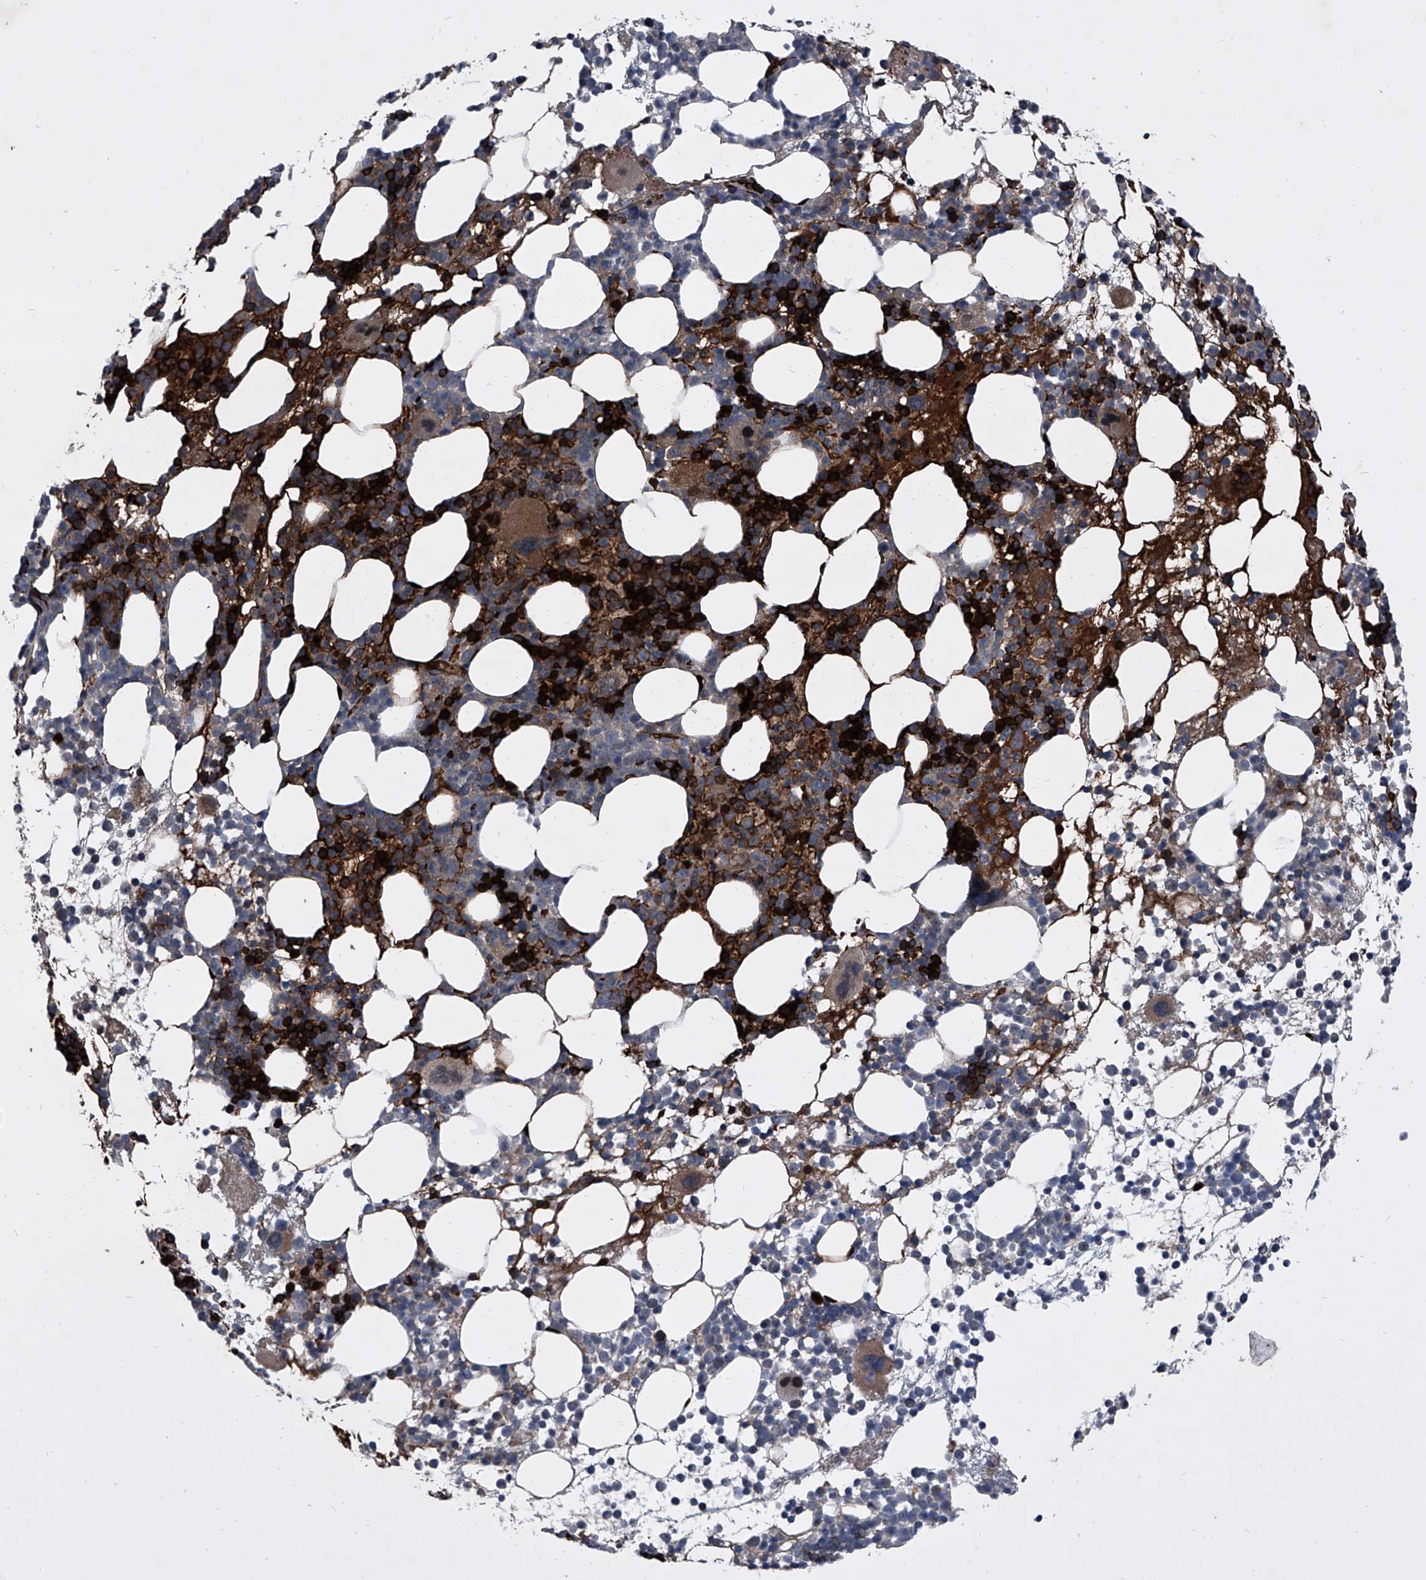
{"staining": {"intensity": "strong", "quantity": "25%-75%", "location": "cytoplasmic/membranous"}, "tissue": "bone marrow", "cell_type": "Hematopoietic cells", "image_type": "normal", "snomed": [{"axis": "morphology", "description": "Normal tissue, NOS"}, {"axis": "topography", "description": "Bone marrow"}], "caption": "Immunohistochemical staining of unremarkable human bone marrow exhibits 25%-75% levels of strong cytoplasmic/membranous protein positivity in approximately 25%-75% of hematopoietic cells.", "gene": "CEP85L", "patient": {"sex": "female", "age": 57}}